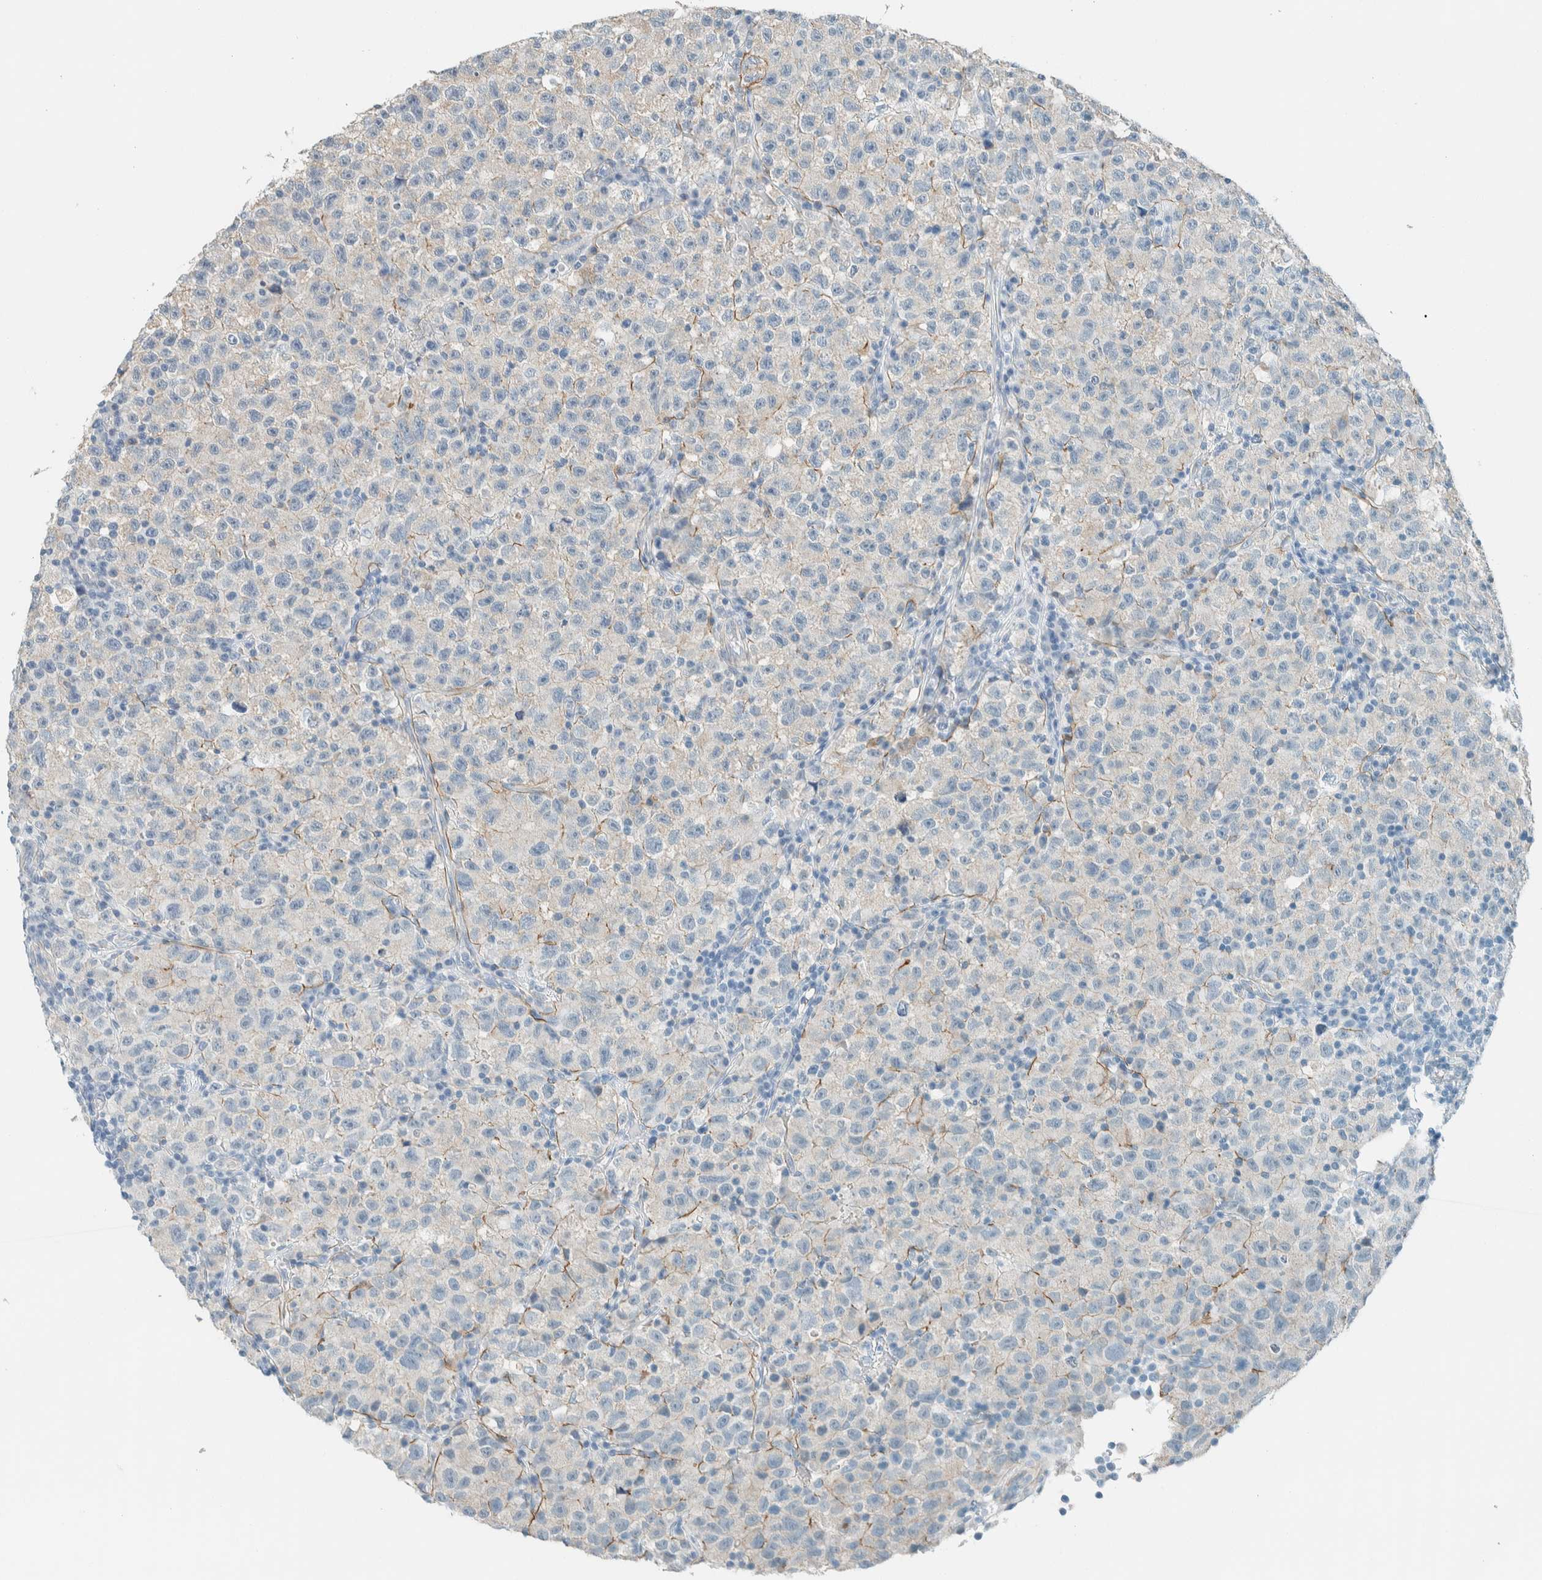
{"staining": {"intensity": "weak", "quantity": "<25%", "location": "cytoplasmic/membranous"}, "tissue": "testis cancer", "cell_type": "Tumor cells", "image_type": "cancer", "snomed": [{"axis": "morphology", "description": "Seminoma, NOS"}, {"axis": "topography", "description": "Testis"}], "caption": "A photomicrograph of testis cancer (seminoma) stained for a protein demonstrates no brown staining in tumor cells.", "gene": "SLFN12", "patient": {"sex": "male", "age": 22}}